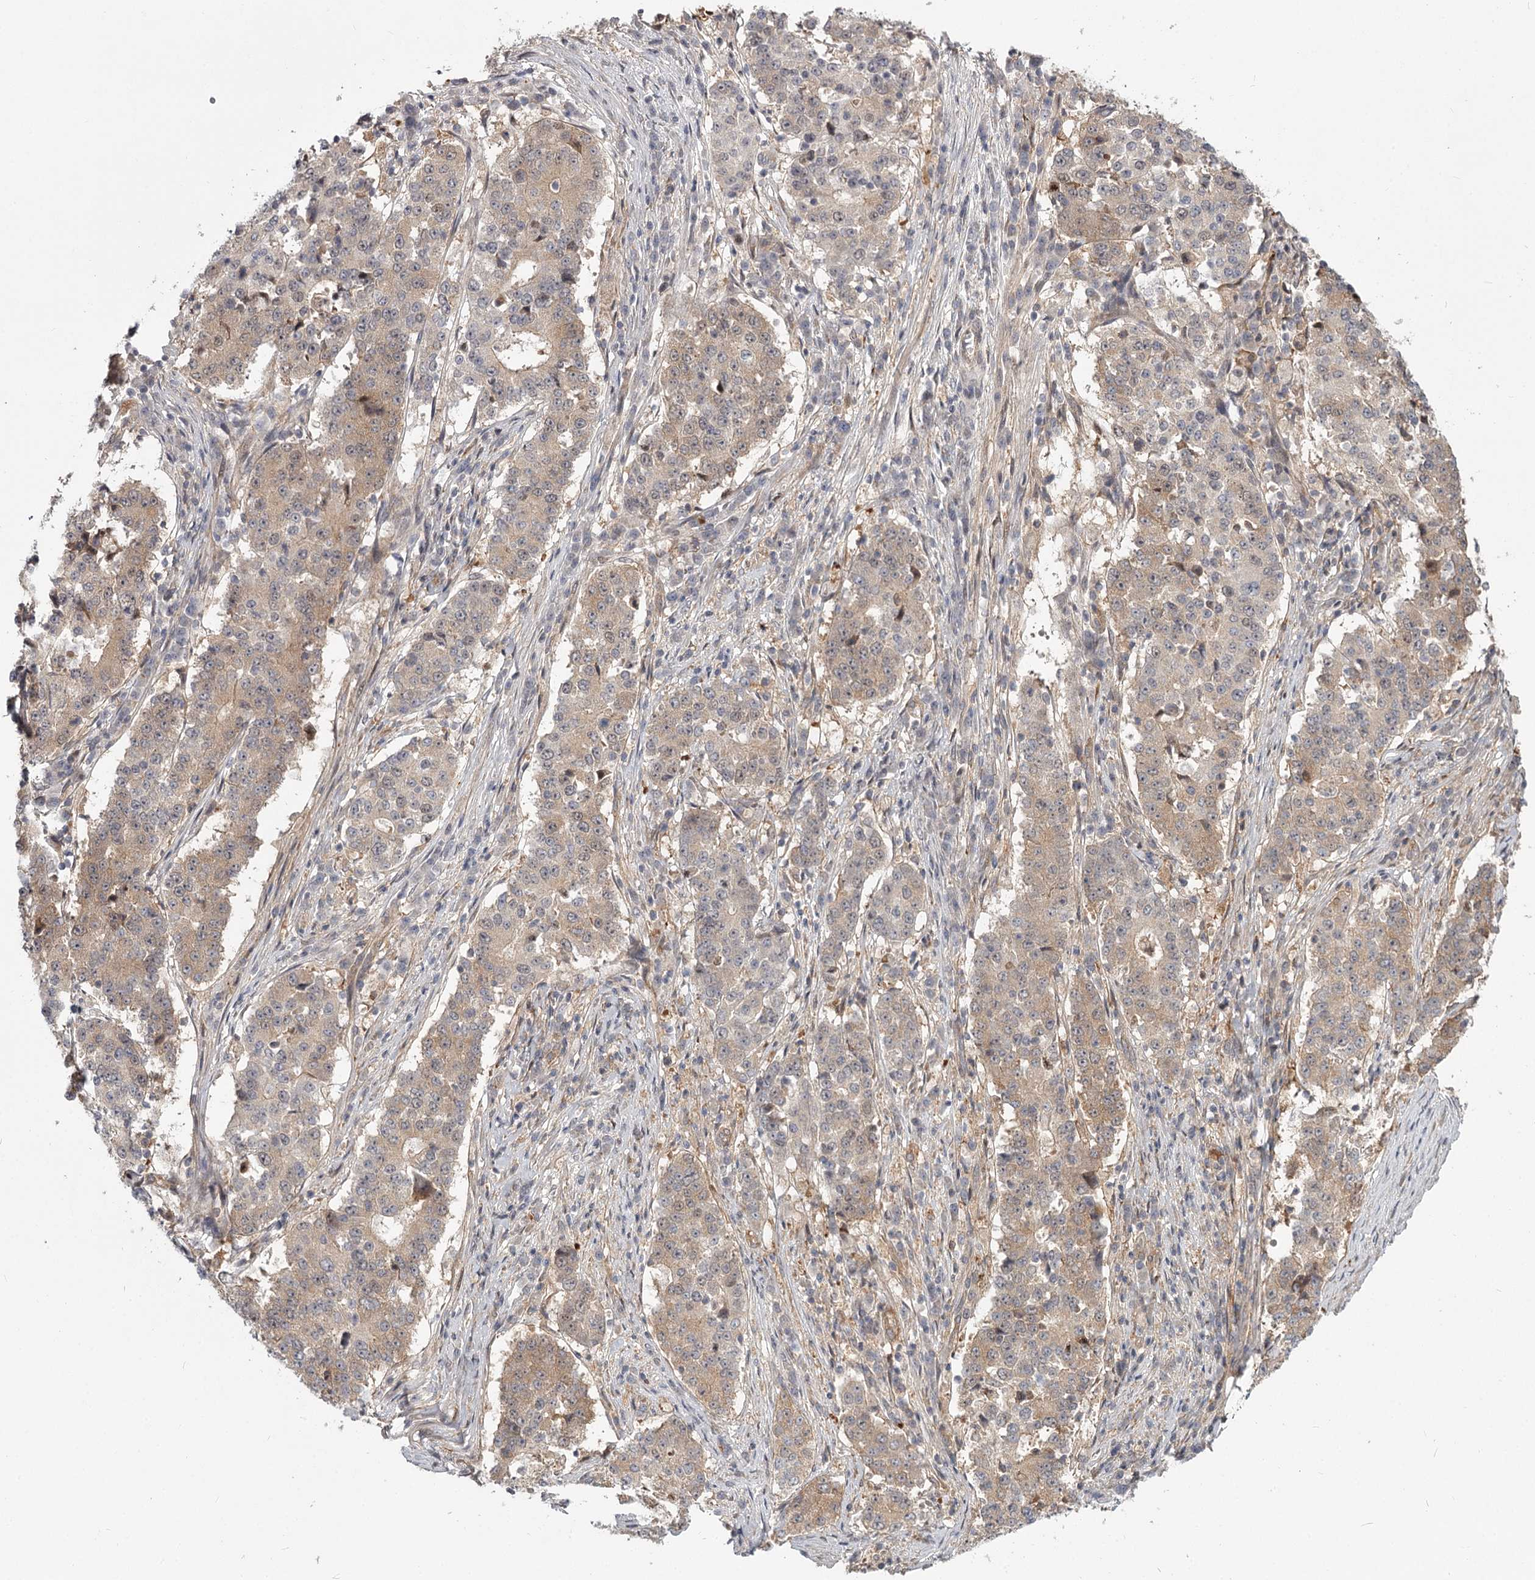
{"staining": {"intensity": "weak", "quantity": ">75%", "location": "cytoplasmic/membranous"}, "tissue": "stomach cancer", "cell_type": "Tumor cells", "image_type": "cancer", "snomed": [{"axis": "morphology", "description": "Adenocarcinoma, NOS"}, {"axis": "topography", "description": "Stomach"}], "caption": "This is an image of immunohistochemistry (IHC) staining of stomach cancer, which shows weak expression in the cytoplasmic/membranous of tumor cells.", "gene": "CCNG2", "patient": {"sex": "male", "age": 59}}